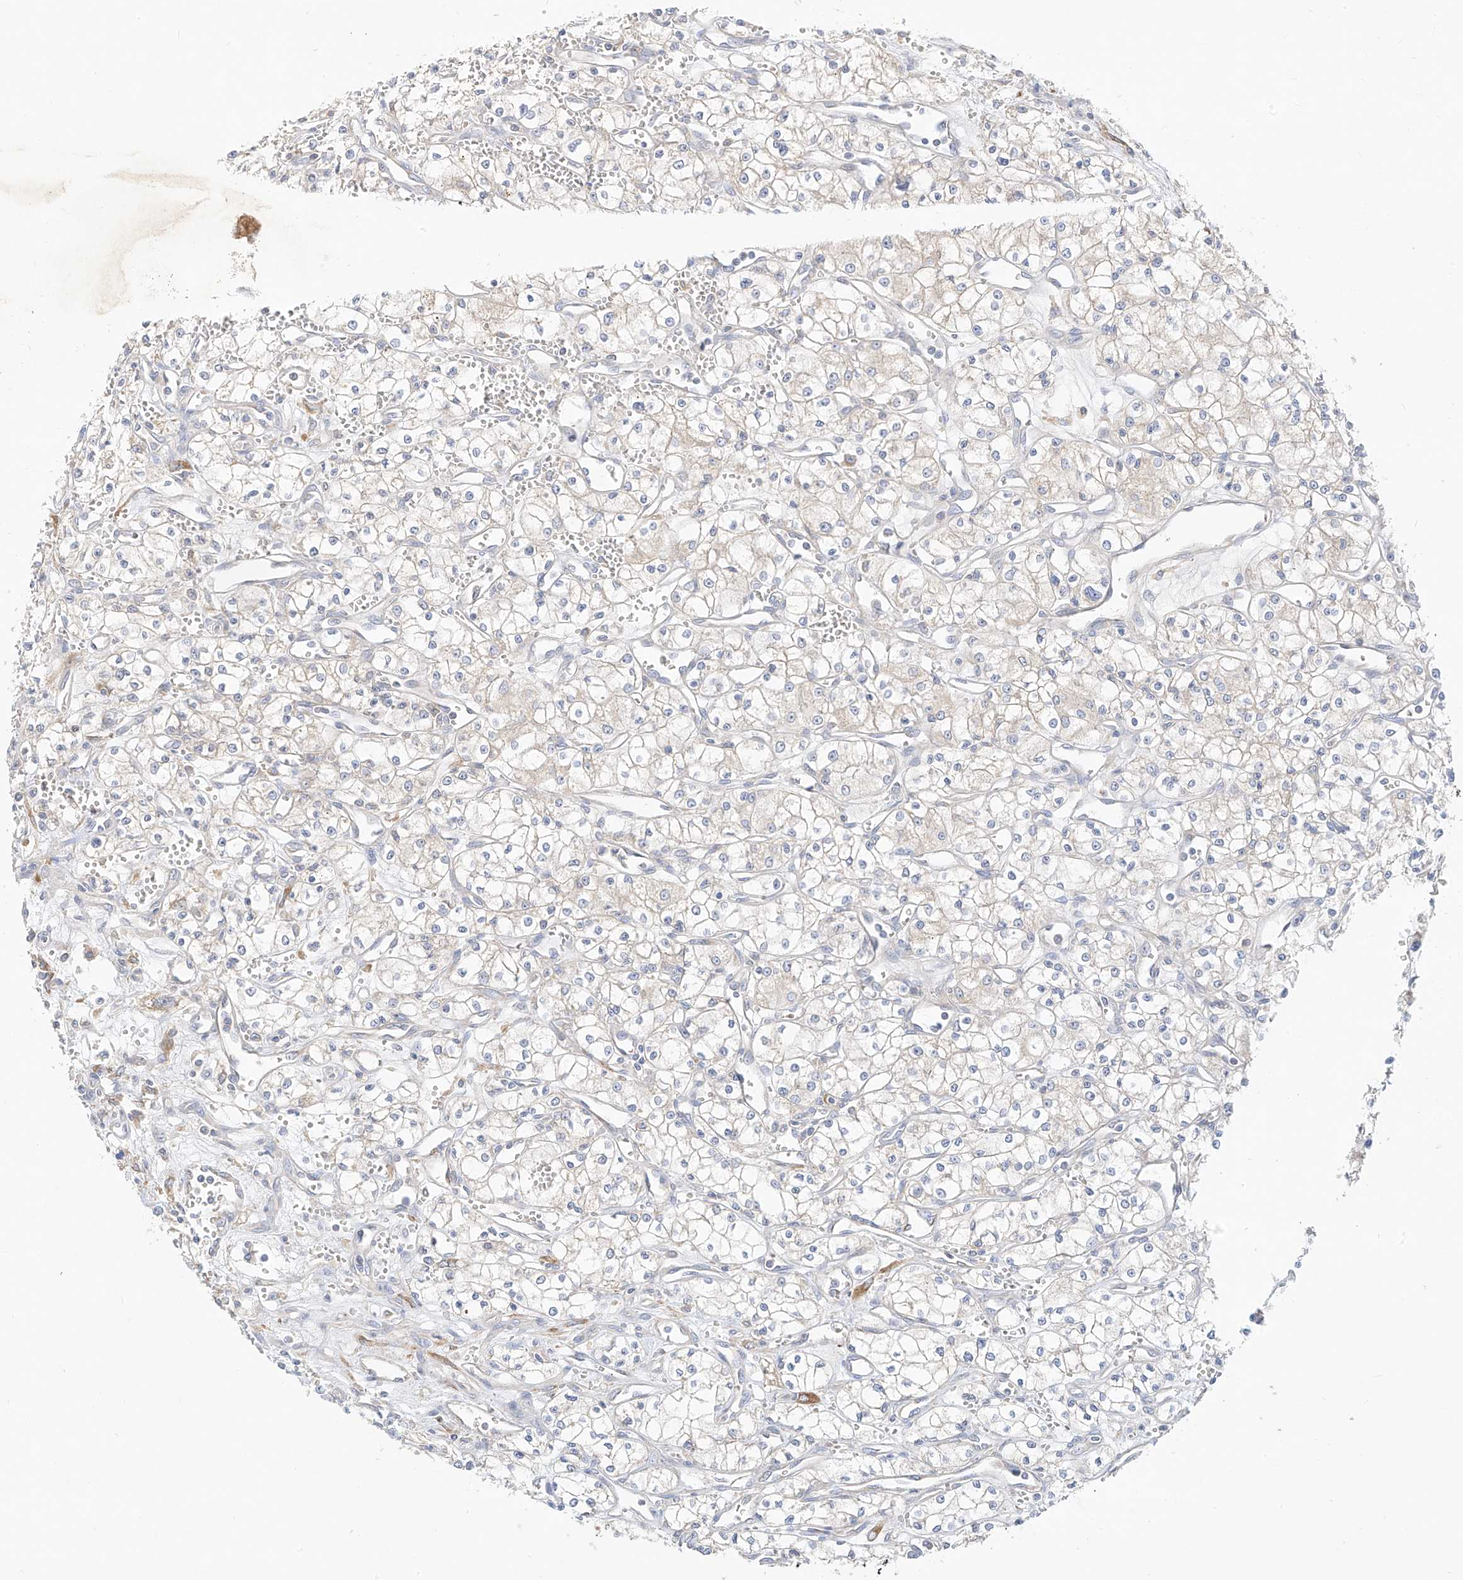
{"staining": {"intensity": "negative", "quantity": "none", "location": "none"}, "tissue": "renal cancer", "cell_type": "Tumor cells", "image_type": "cancer", "snomed": [{"axis": "morphology", "description": "Adenocarcinoma, NOS"}, {"axis": "topography", "description": "Kidney"}], "caption": "IHC image of neoplastic tissue: adenocarcinoma (renal) stained with DAB demonstrates no significant protein expression in tumor cells.", "gene": "RASA2", "patient": {"sex": "male", "age": 59}}